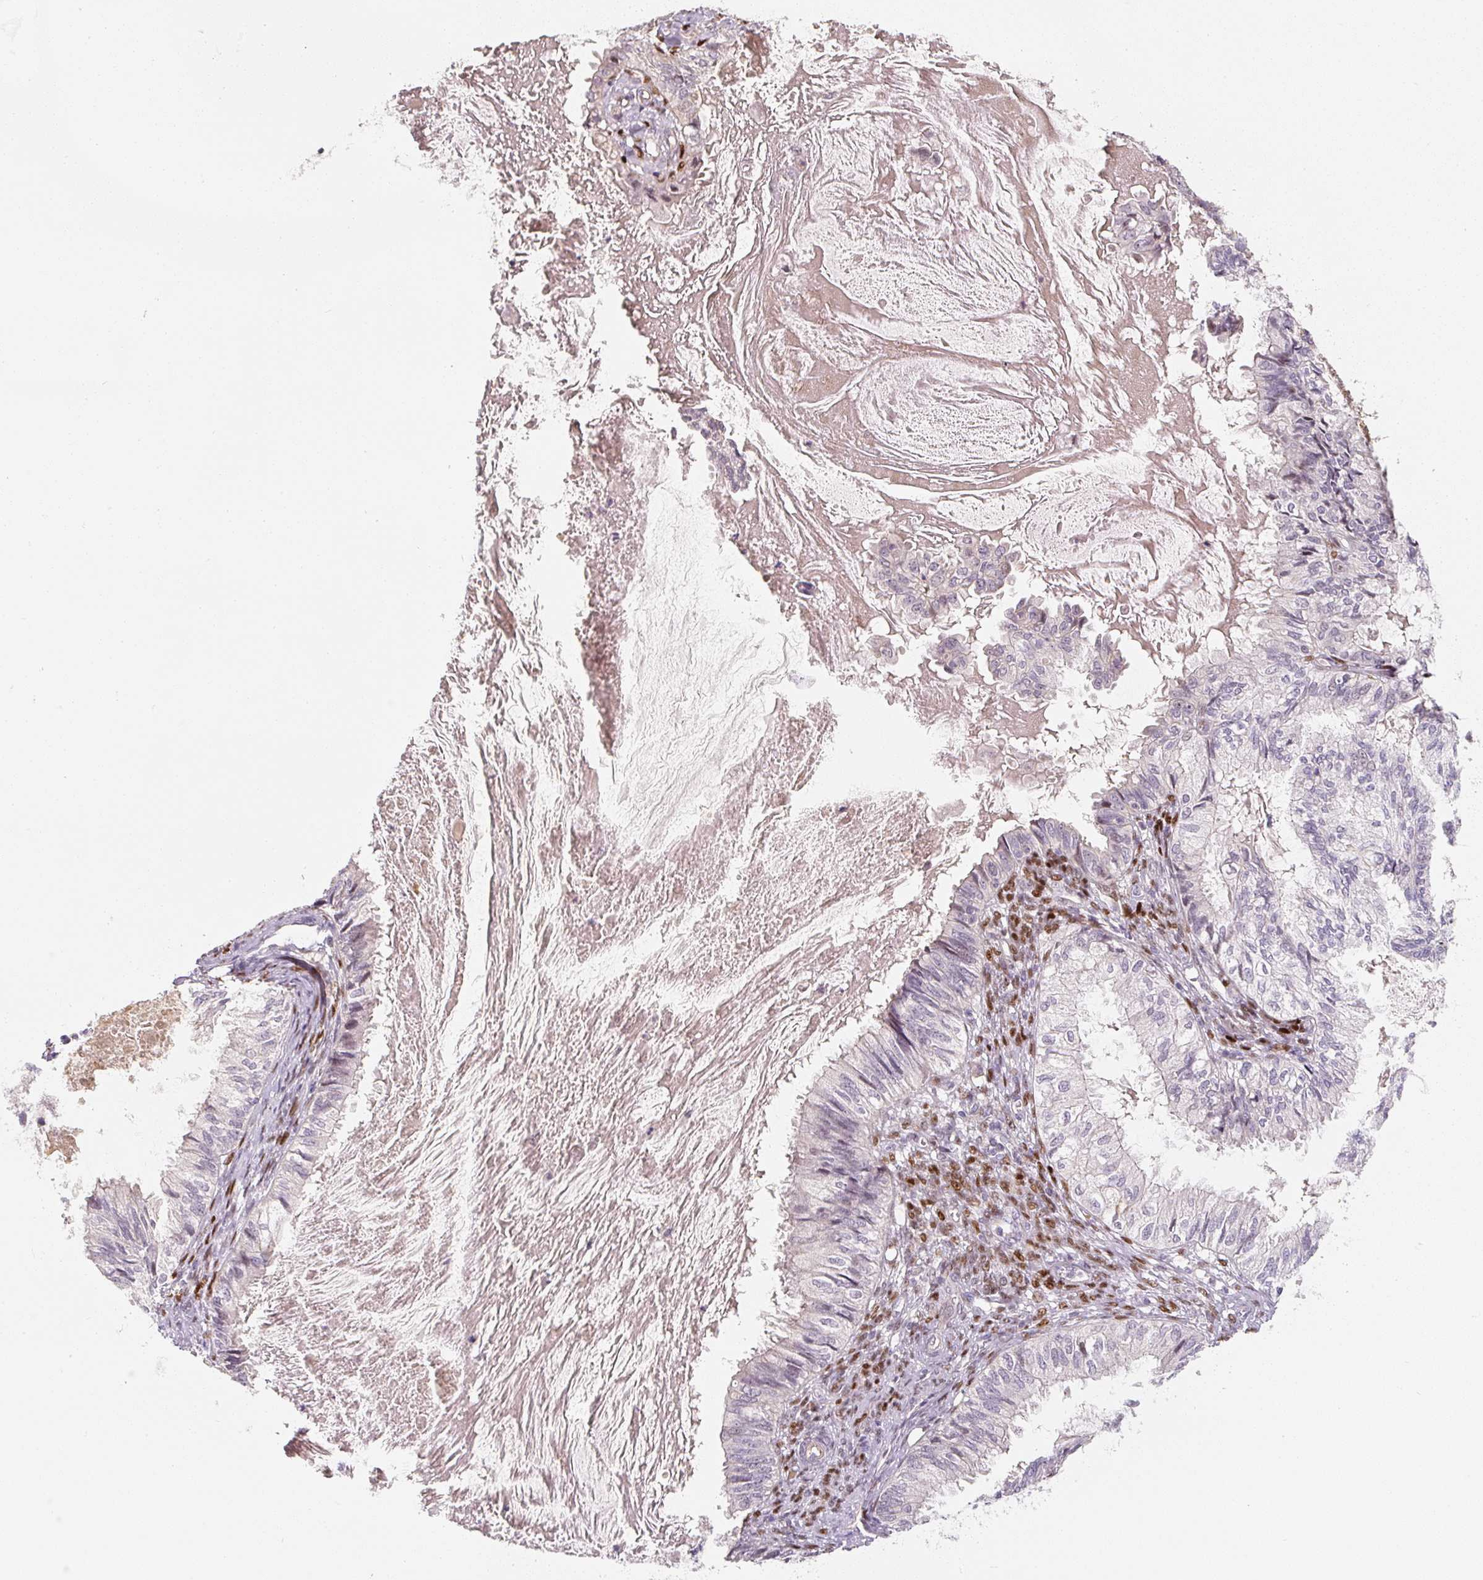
{"staining": {"intensity": "negative", "quantity": "none", "location": "none"}, "tissue": "cervical cancer", "cell_type": "Tumor cells", "image_type": "cancer", "snomed": [{"axis": "morphology", "description": "Normal tissue, NOS"}, {"axis": "morphology", "description": "Adenocarcinoma, NOS"}, {"axis": "topography", "description": "Cervix"}, {"axis": "topography", "description": "Endometrium"}], "caption": "Human cervical cancer (adenocarcinoma) stained for a protein using immunohistochemistry (IHC) shows no staining in tumor cells.", "gene": "PWWP3B", "patient": {"sex": "female", "age": 86}}